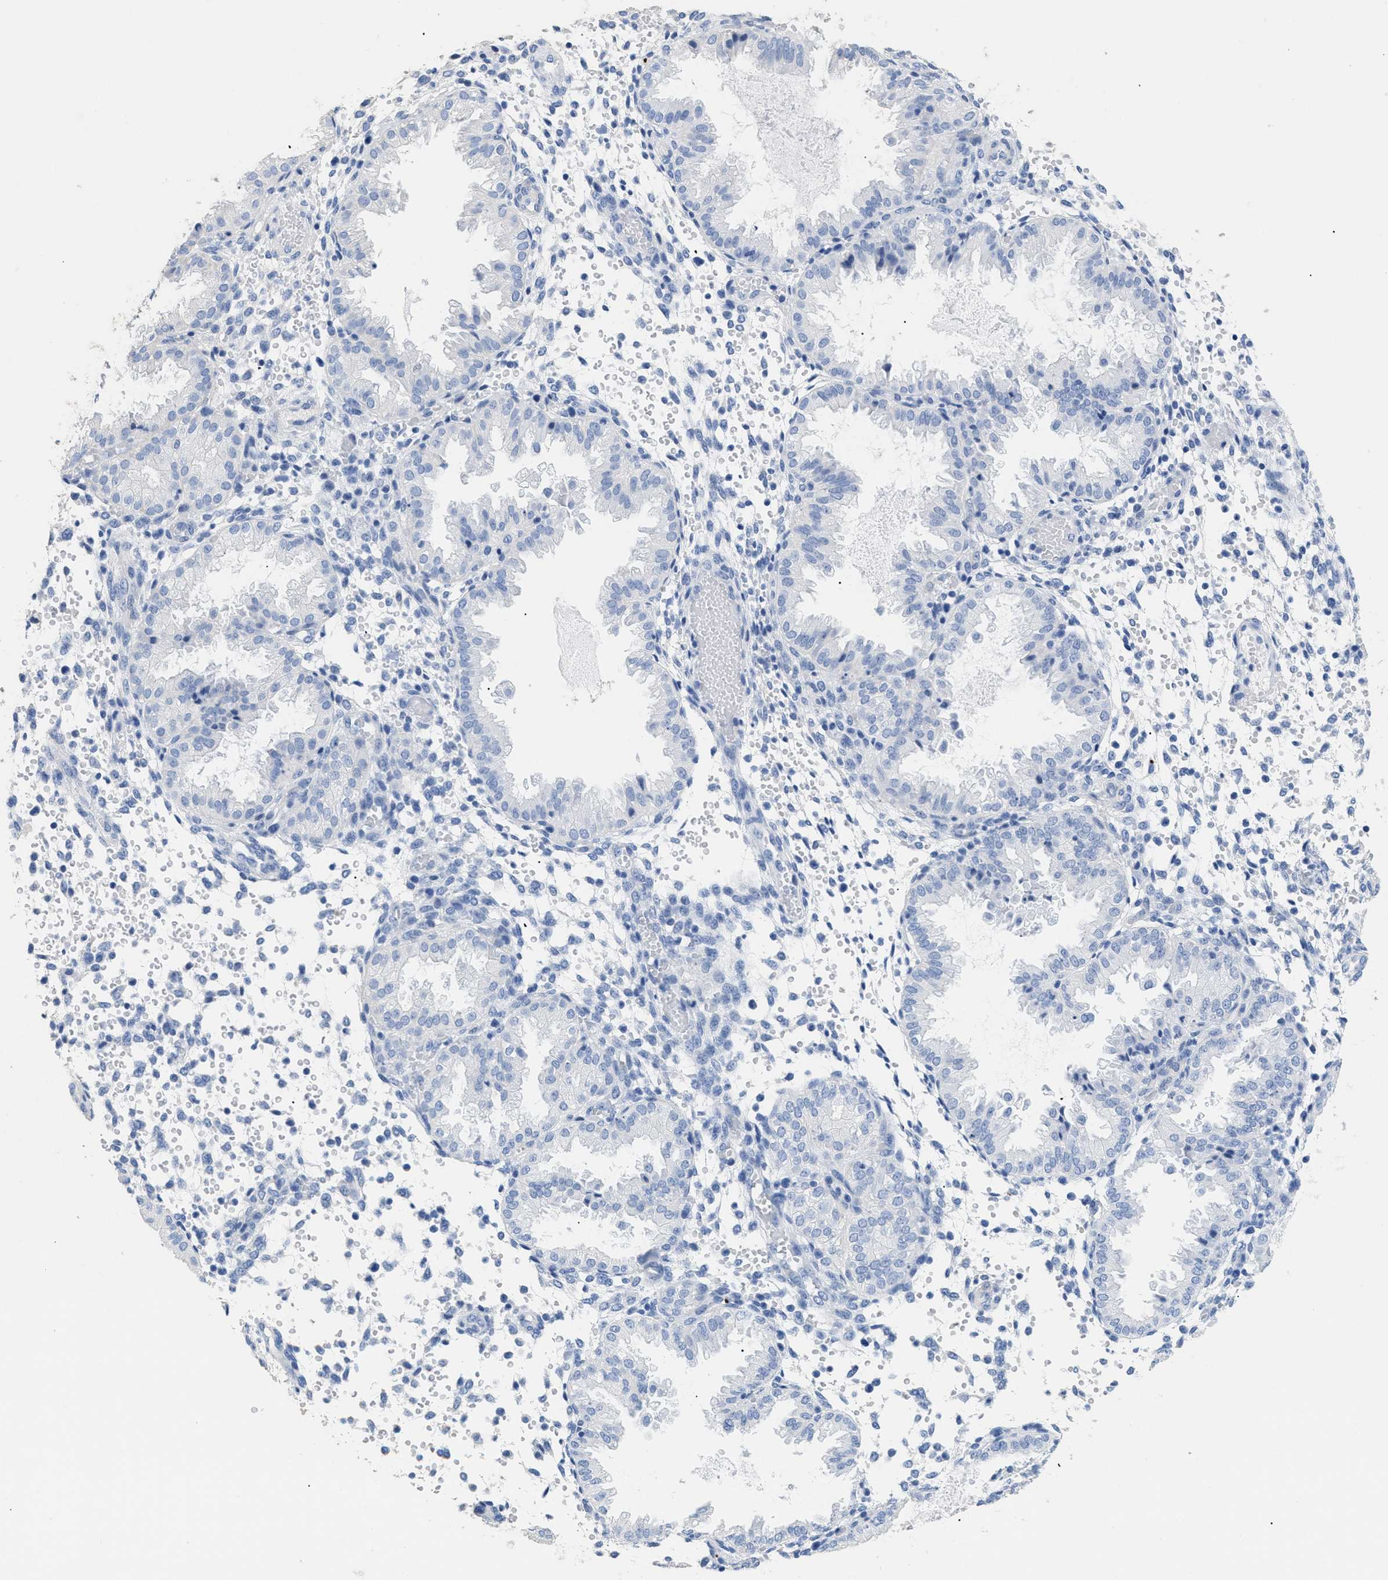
{"staining": {"intensity": "negative", "quantity": "none", "location": "none"}, "tissue": "endometrium", "cell_type": "Cells in endometrial stroma", "image_type": "normal", "snomed": [{"axis": "morphology", "description": "Normal tissue, NOS"}, {"axis": "topography", "description": "Endometrium"}], "caption": "An immunohistochemistry photomicrograph of normal endometrium is shown. There is no staining in cells in endometrial stroma of endometrium. (DAB (3,3'-diaminobenzidine) immunohistochemistry visualized using brightfield microscopy, high magnification).", "gene": "DLC1", "patient": {"sex": "female", "age": 33}}